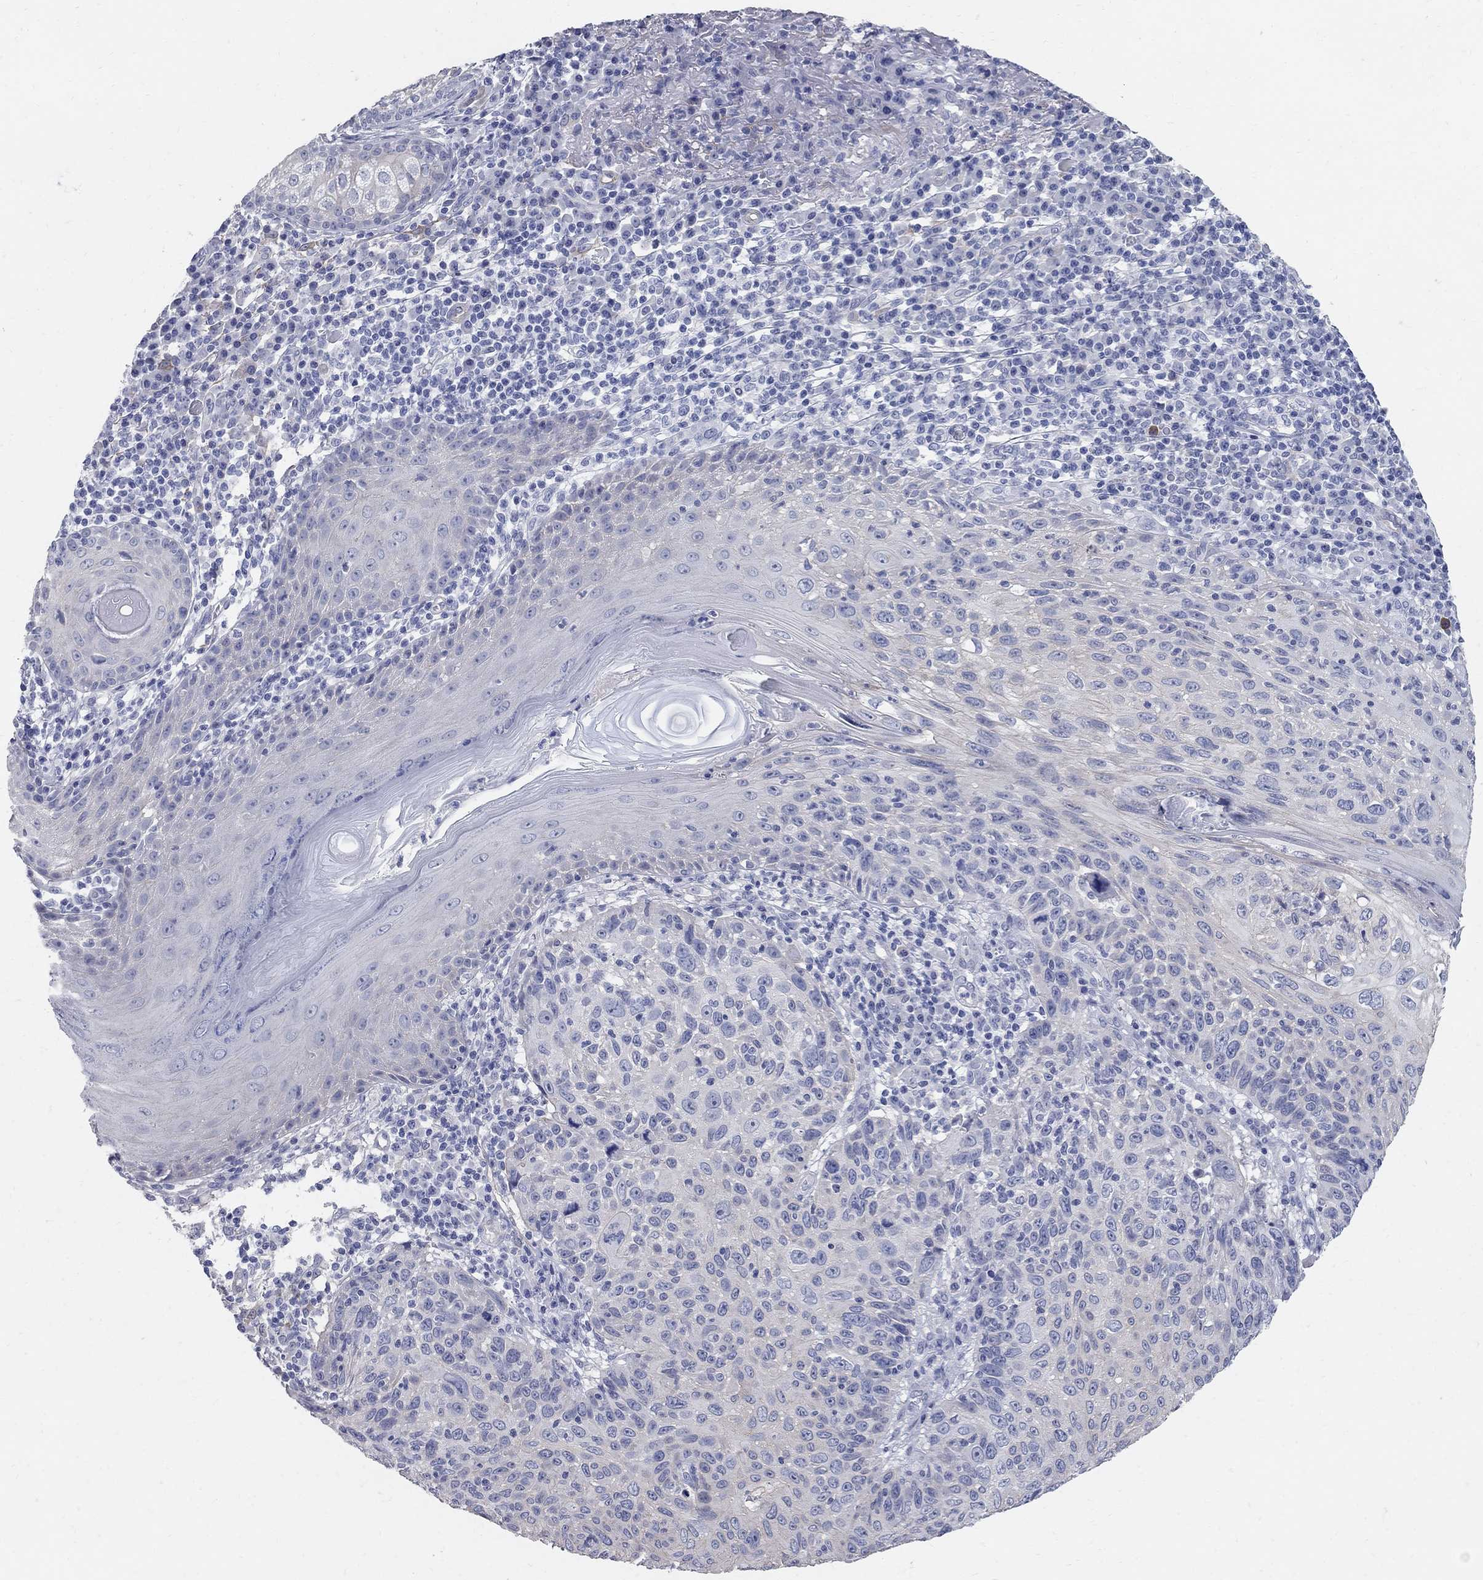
{"staining": {"intensity": "negative", "quantity": "none", "location": "none"}, "tissue": "skin cancer", "cell_type": "Tumor cells", "image_type": "cancer", "snomed": [{"axis": "morphology", "description": "Squamous cell carcinoma, NOS"}, {"axis": "topography", "description": "Skin"}], "caption": "High magnification brightfield microscopy of skin cancer (squamous cell carcinoma) stained with DAB (3,3'-diaminobenzidine) (brown) and counterstained with hematoxylin (blue): tumor cells show no significant staining.", "gene": "AOX1", "patient": {"sex": "male", "age": 92}}